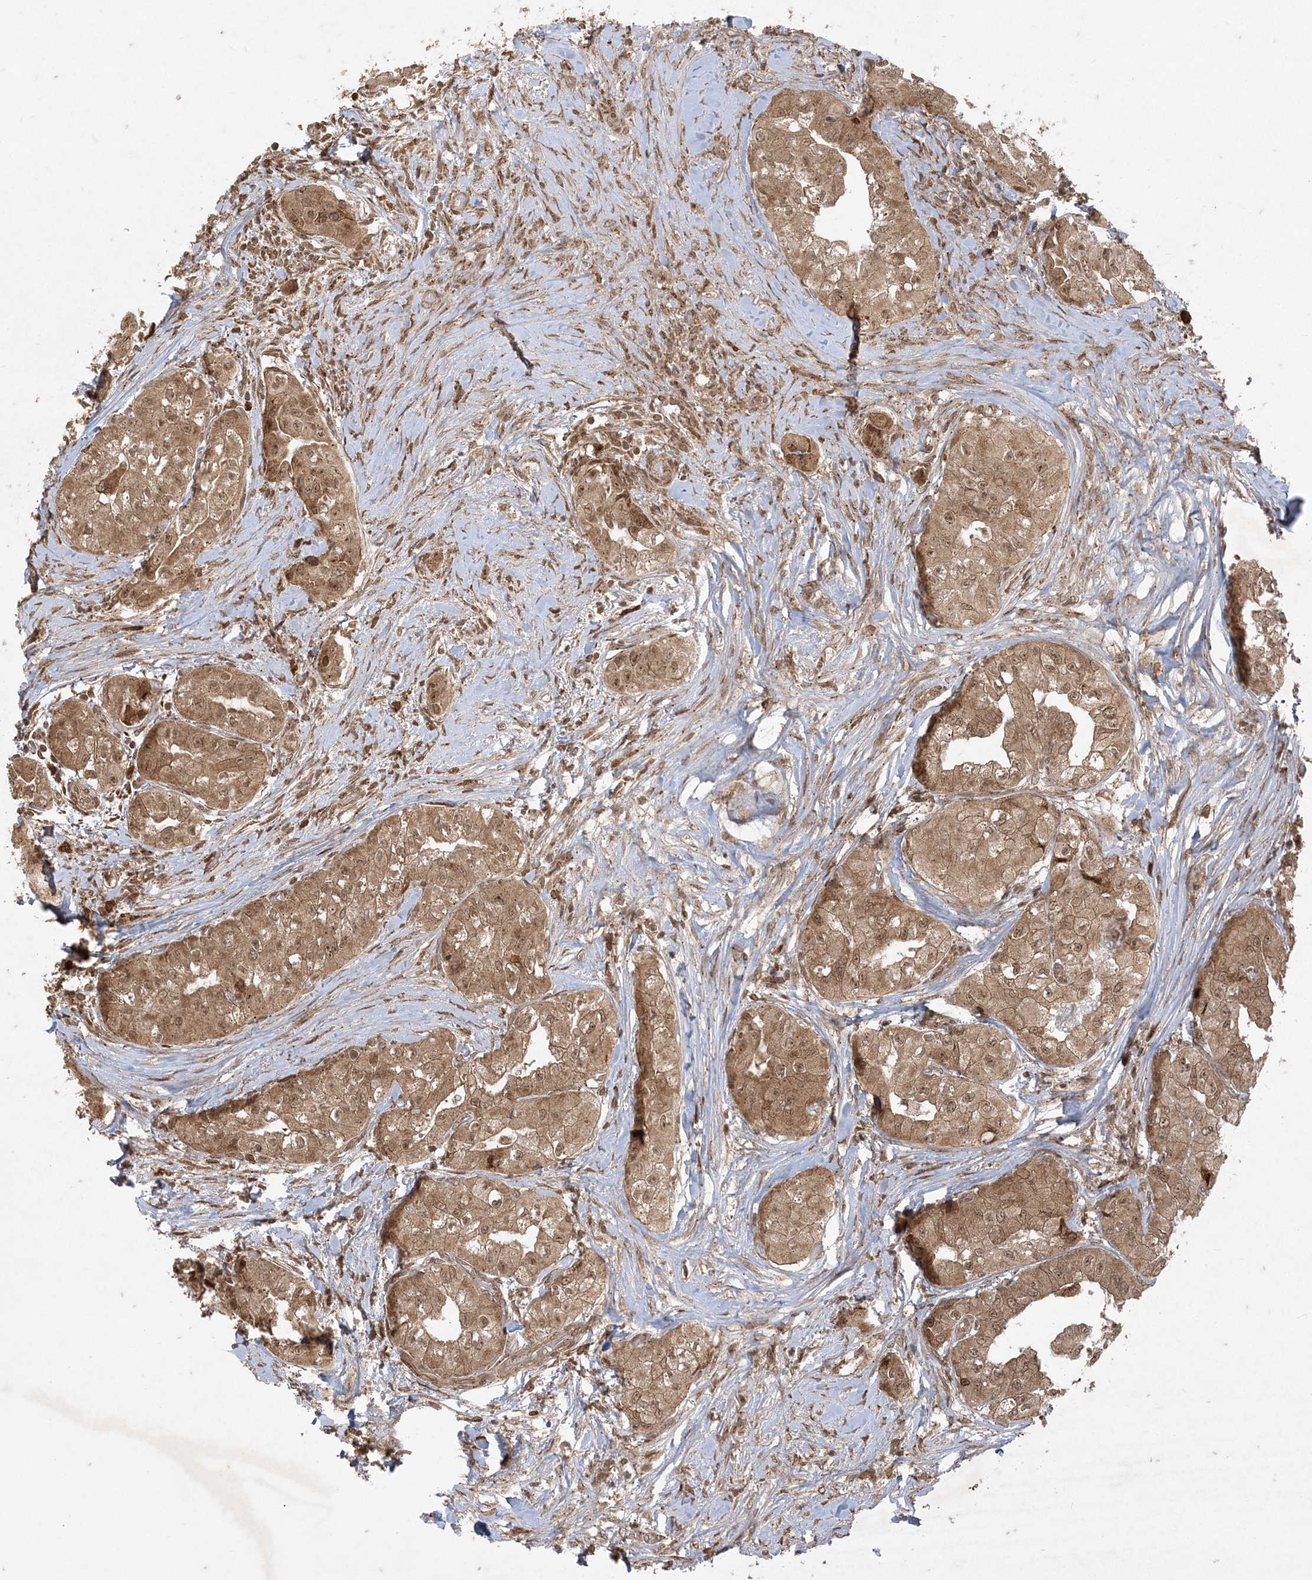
{"staining": {"intensity": "moderate", "quantity": ">75%", "location": "cytoplasmic/membranous,nuclear"}, "tissue": "thyroid cancer", "cell_type": "Tumor cells", "image_type": "cancer", "snomed": [{"axis": "morphology", "description": "Papillary adenocarcinoma, NOS"}, {"axis": "topography", "description": "Thyroid gland"}], "caption": "A micrograph of papillary adenocarcinoma (thyroid) stained for a protein demonstrates moderate cytoplasmic/membranous and nuclear brown staining in tumor cells.", "gene": "RRAS", "patient": {"sex": "female", "age": 59}}